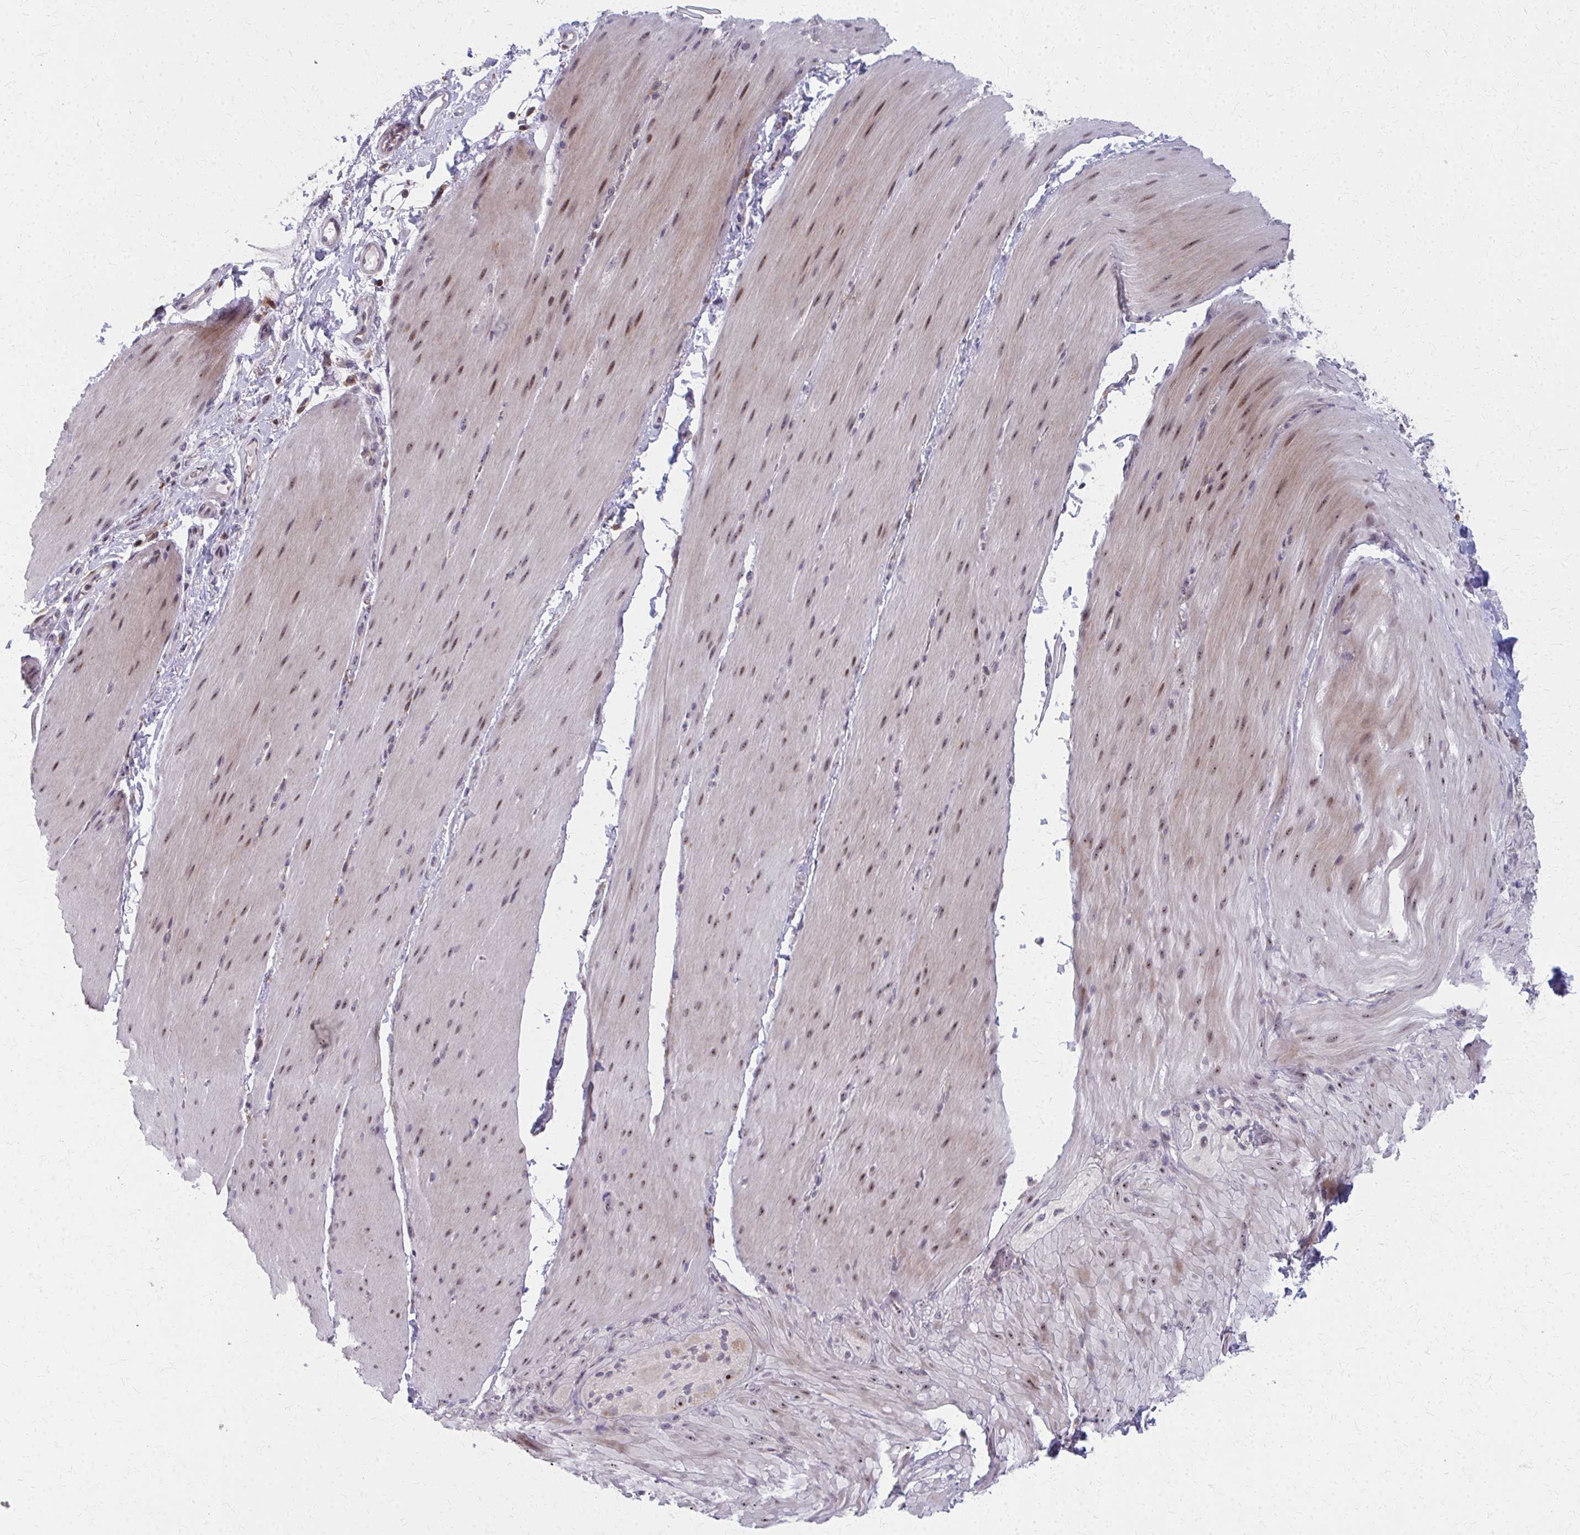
{"staining": {"intensity": "moderate", "quantity": "25%-75%", "location": "nuclear"}, "tissue": "smooth muscle", "cell_type": "Smooth muscle cells", "image_type": "normal", "snomed": [{"axis": "morphology", "description": "Normal tissue, NOS"}, {"axis": "topography", "description": "Smooth muscle"}, {"axis": "topography", "description": "Colon"}], "caption": "Benign smooth muscle demonstrates moderate nuclear staining in about 25%-75% of smooth muscle cells, visualized by immunohistochemistry.", "gene": "NUDT16", "patient": {"sex": "male", "age": 73}}